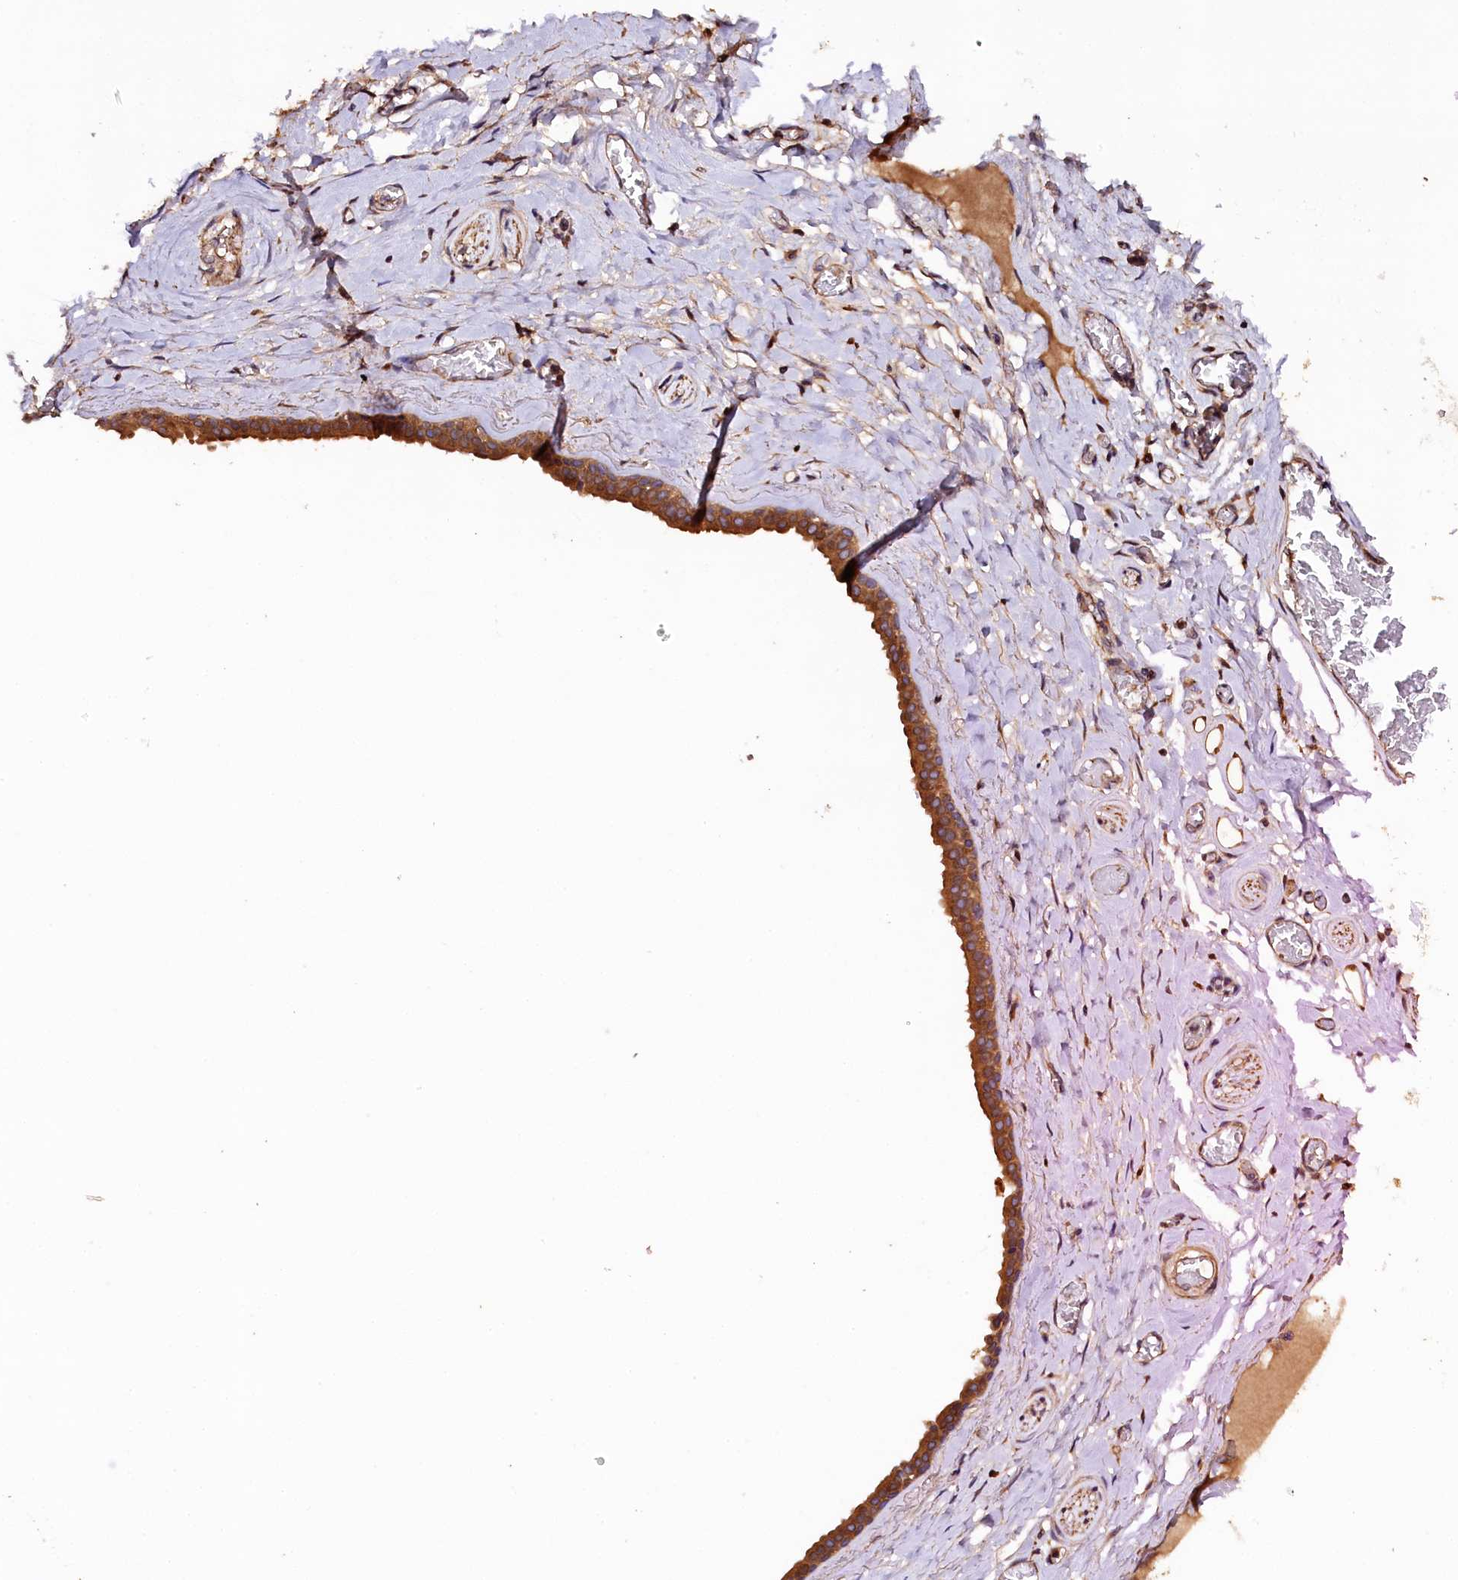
{"staining": {"intensity": "moderate", "quantity": ">75%", "location": "cytoplasmic/membranous"}, "tissue": "adipose tissue", "cell_type": "Adipocytes", "image_type": "normal", "snomed": [{"axis": "morphology", "description": "Normal tissue, NOS"}, {"axis": "topography", "description": "Salivary gland"}, {"axis": "topography", "description": "Peripheral nerve tissue"}], "caption": "The immunohistochemical stain highlights moderate cytoplasmic/membranous staining in adipocytes of unremarkable adipose tissue.", "gene": "KLC2", "patient": {"sex": "male", "age": 62}}